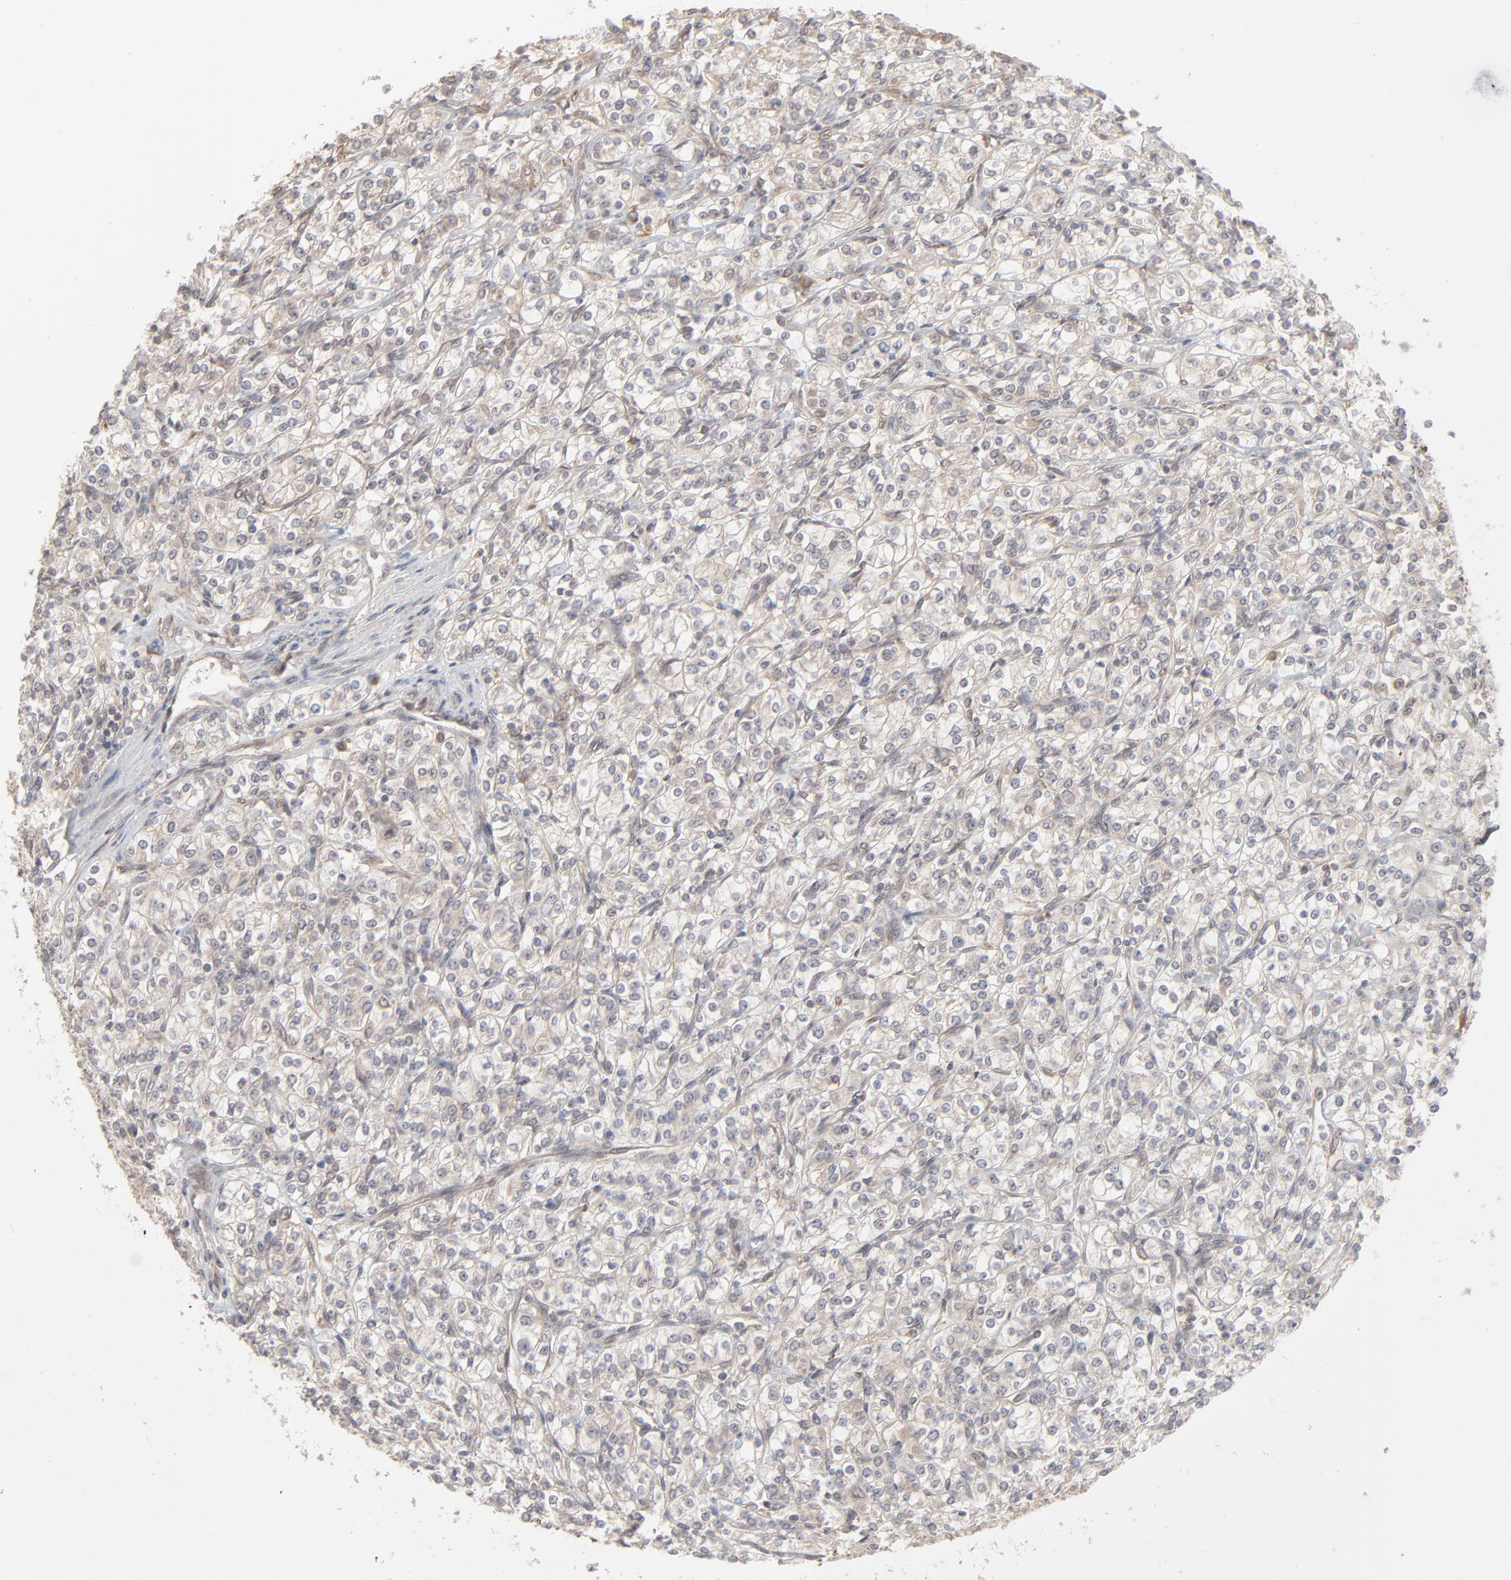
{"staining": {"intensity": "weak", "quantity": ">75%", "location": "cytoplasmic/membranous"}, "tissue": "renal cancer", "cell_type": "Tumor cells", "image_type": "cancer", "snomed": [{"axis": "morphology", "description": "Adenocarcinoma, NOS"}, {"axis": "topography", "description": "Kidney"}], "caption": "Human renal adenocarcinoma stained for a protein (brown) demonstrates weak cytoplasmic/membranous positive expression in about >75% of tumor cells.", "gene": "SCFD1", "patient": {"sex": "male", "age": 77}}